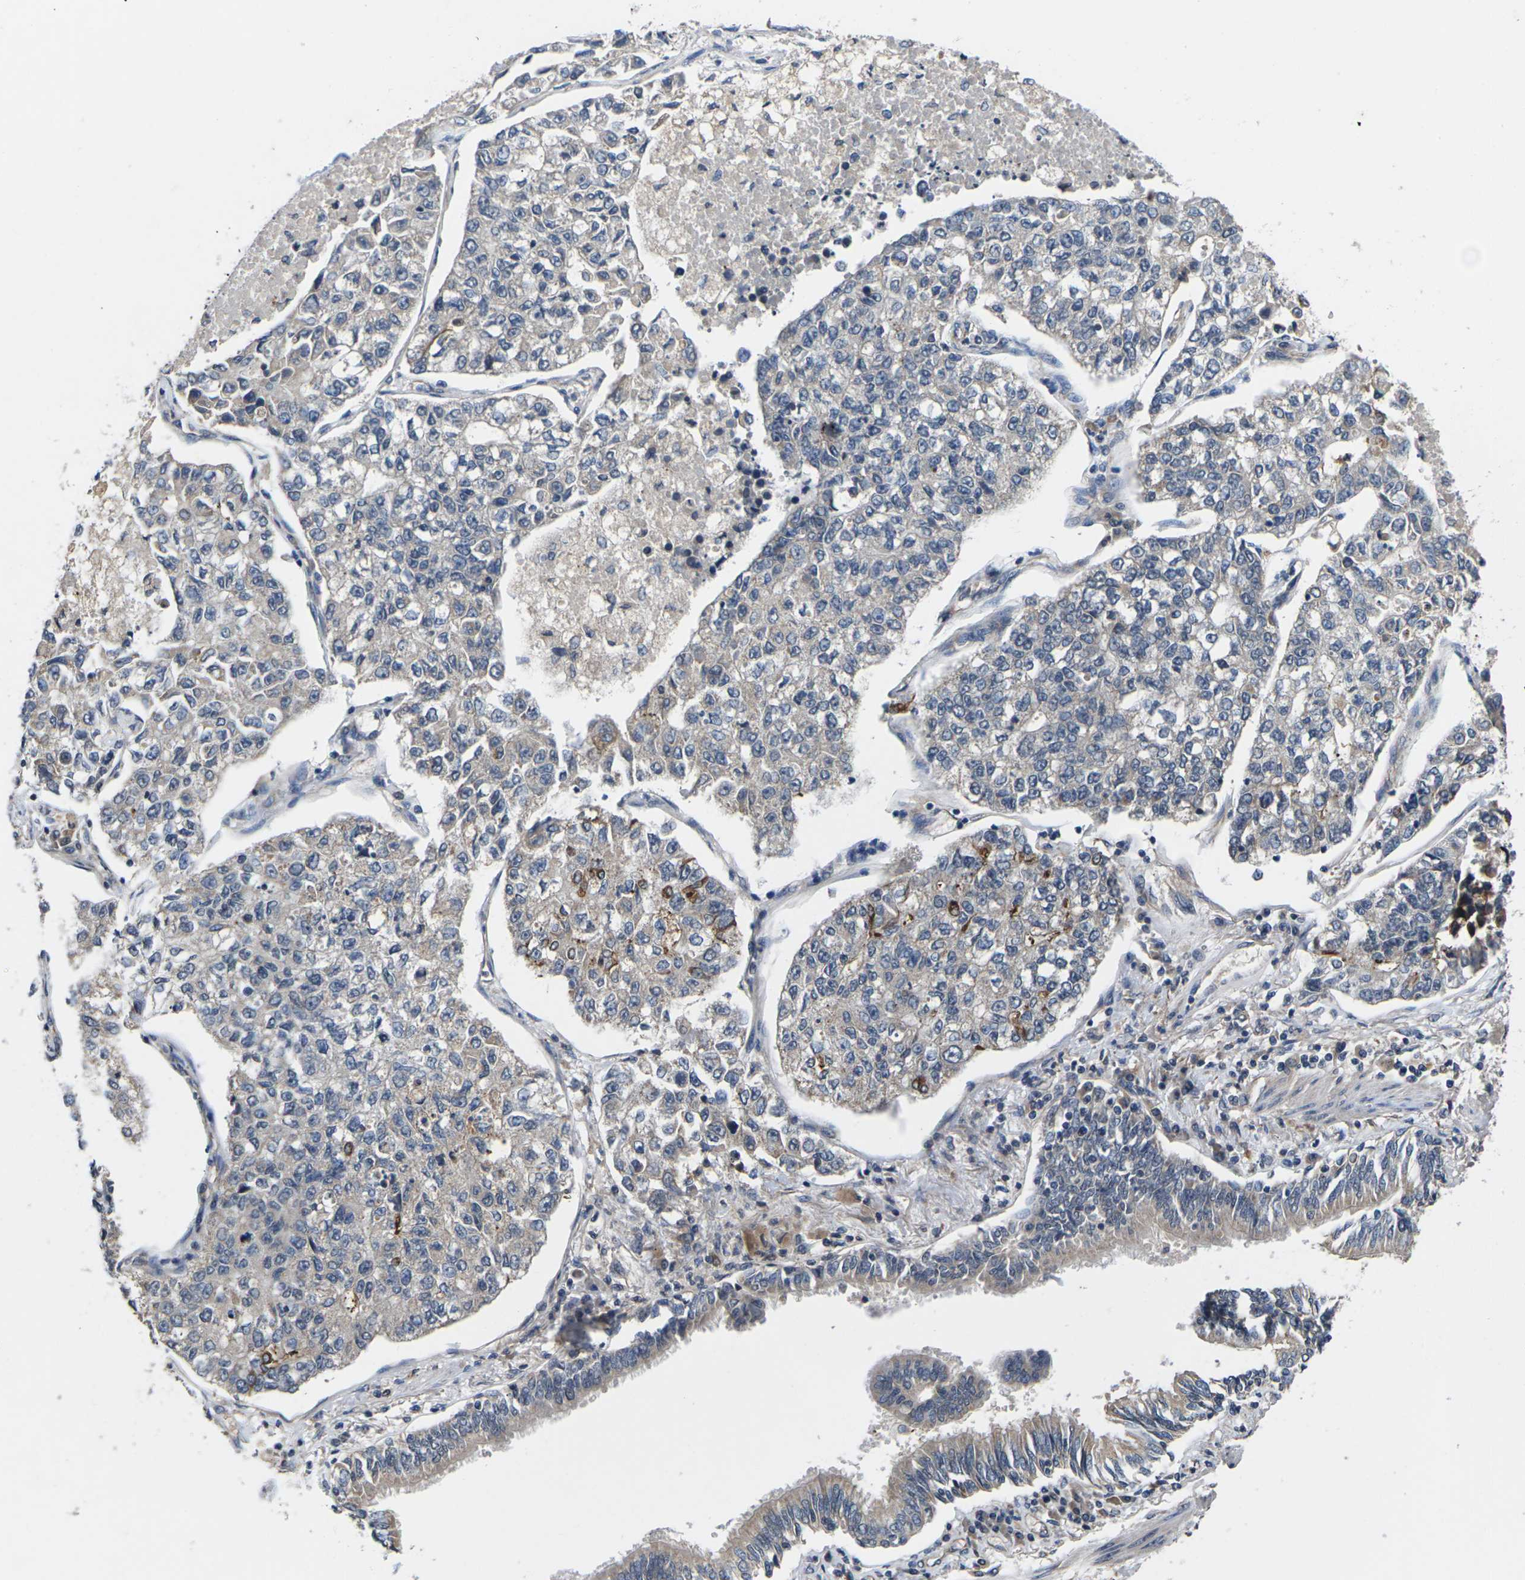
{"staining": {"intensity": "weak", "quantity": ">75%", "location": "cytoplasmic/membranous"}, "tissue": "lung cancer", "cell_type": "Tumor cells", "image_type": "cancer", "snomed": [{"axis": "morphology", "description": "Adenocarcinoma, NOS"}, {"axis": "topography", "description": "Lung"}], "caption": "Lung adenocarcinoma tissue demonstrates weak cytoplasmic/membranous staining in about >75% of tumor cells", "gene": "DKK2", "patient": {"sex": "male", "age": 49}}